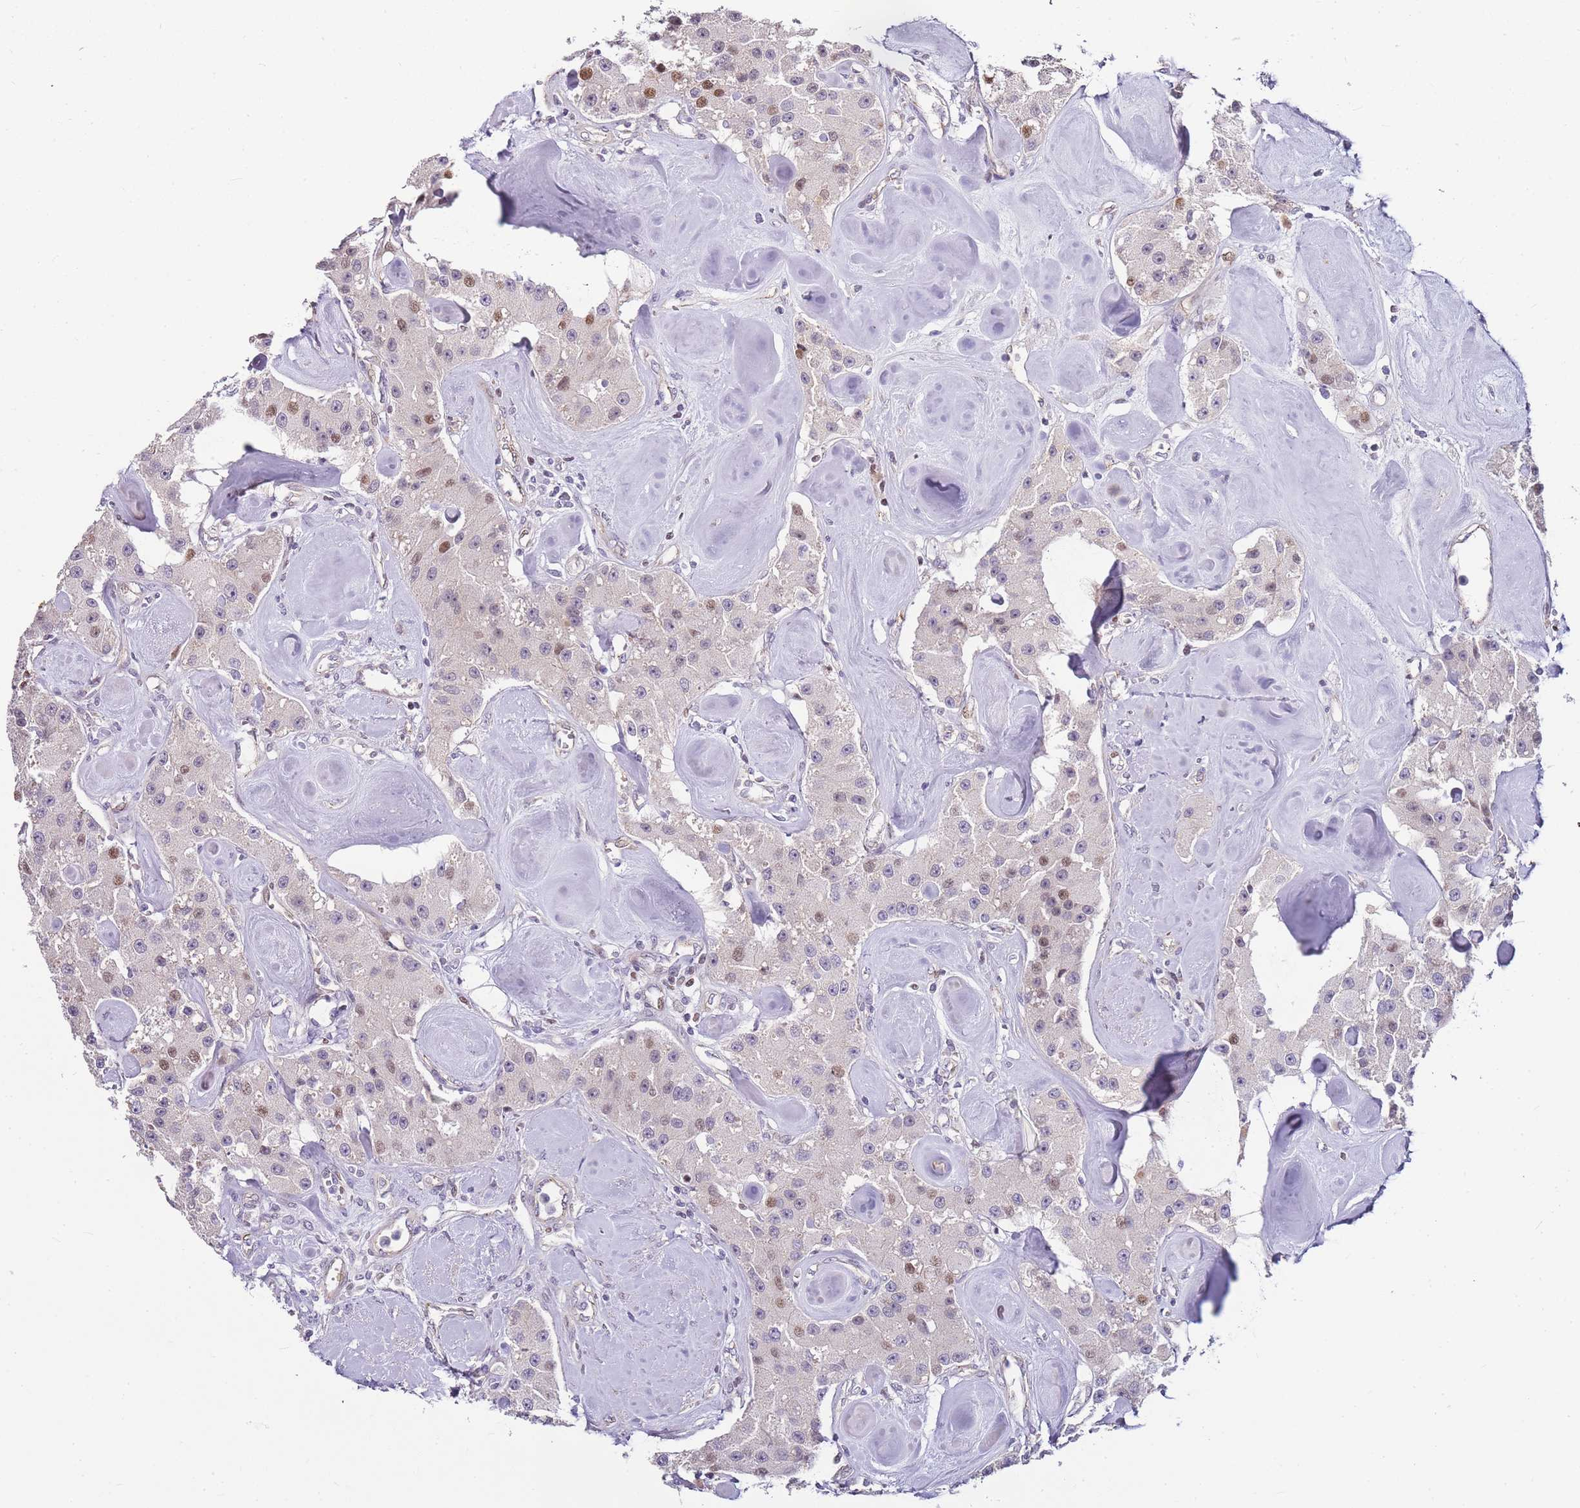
{"staining": {"intensity": "moderate", "quantity": "<25%", "location": "nuclear"}, "tissue": "carcinoid", "cell_type": "Tumor cells", "image_type": "cancer", "snomed": [{"axis": "morphology", "description": "Carcinoid, malignant, NOS"}, {"axis": "topography", "description": "Pancreas"}], "caption": "Moderate nuclear positivity for a protein is seen in about <25% of tumor cells of malignant carcinoid using immunohistochemistry.", "gene": "CLBA1", "patient": {"sex": "male", "age": 41}}